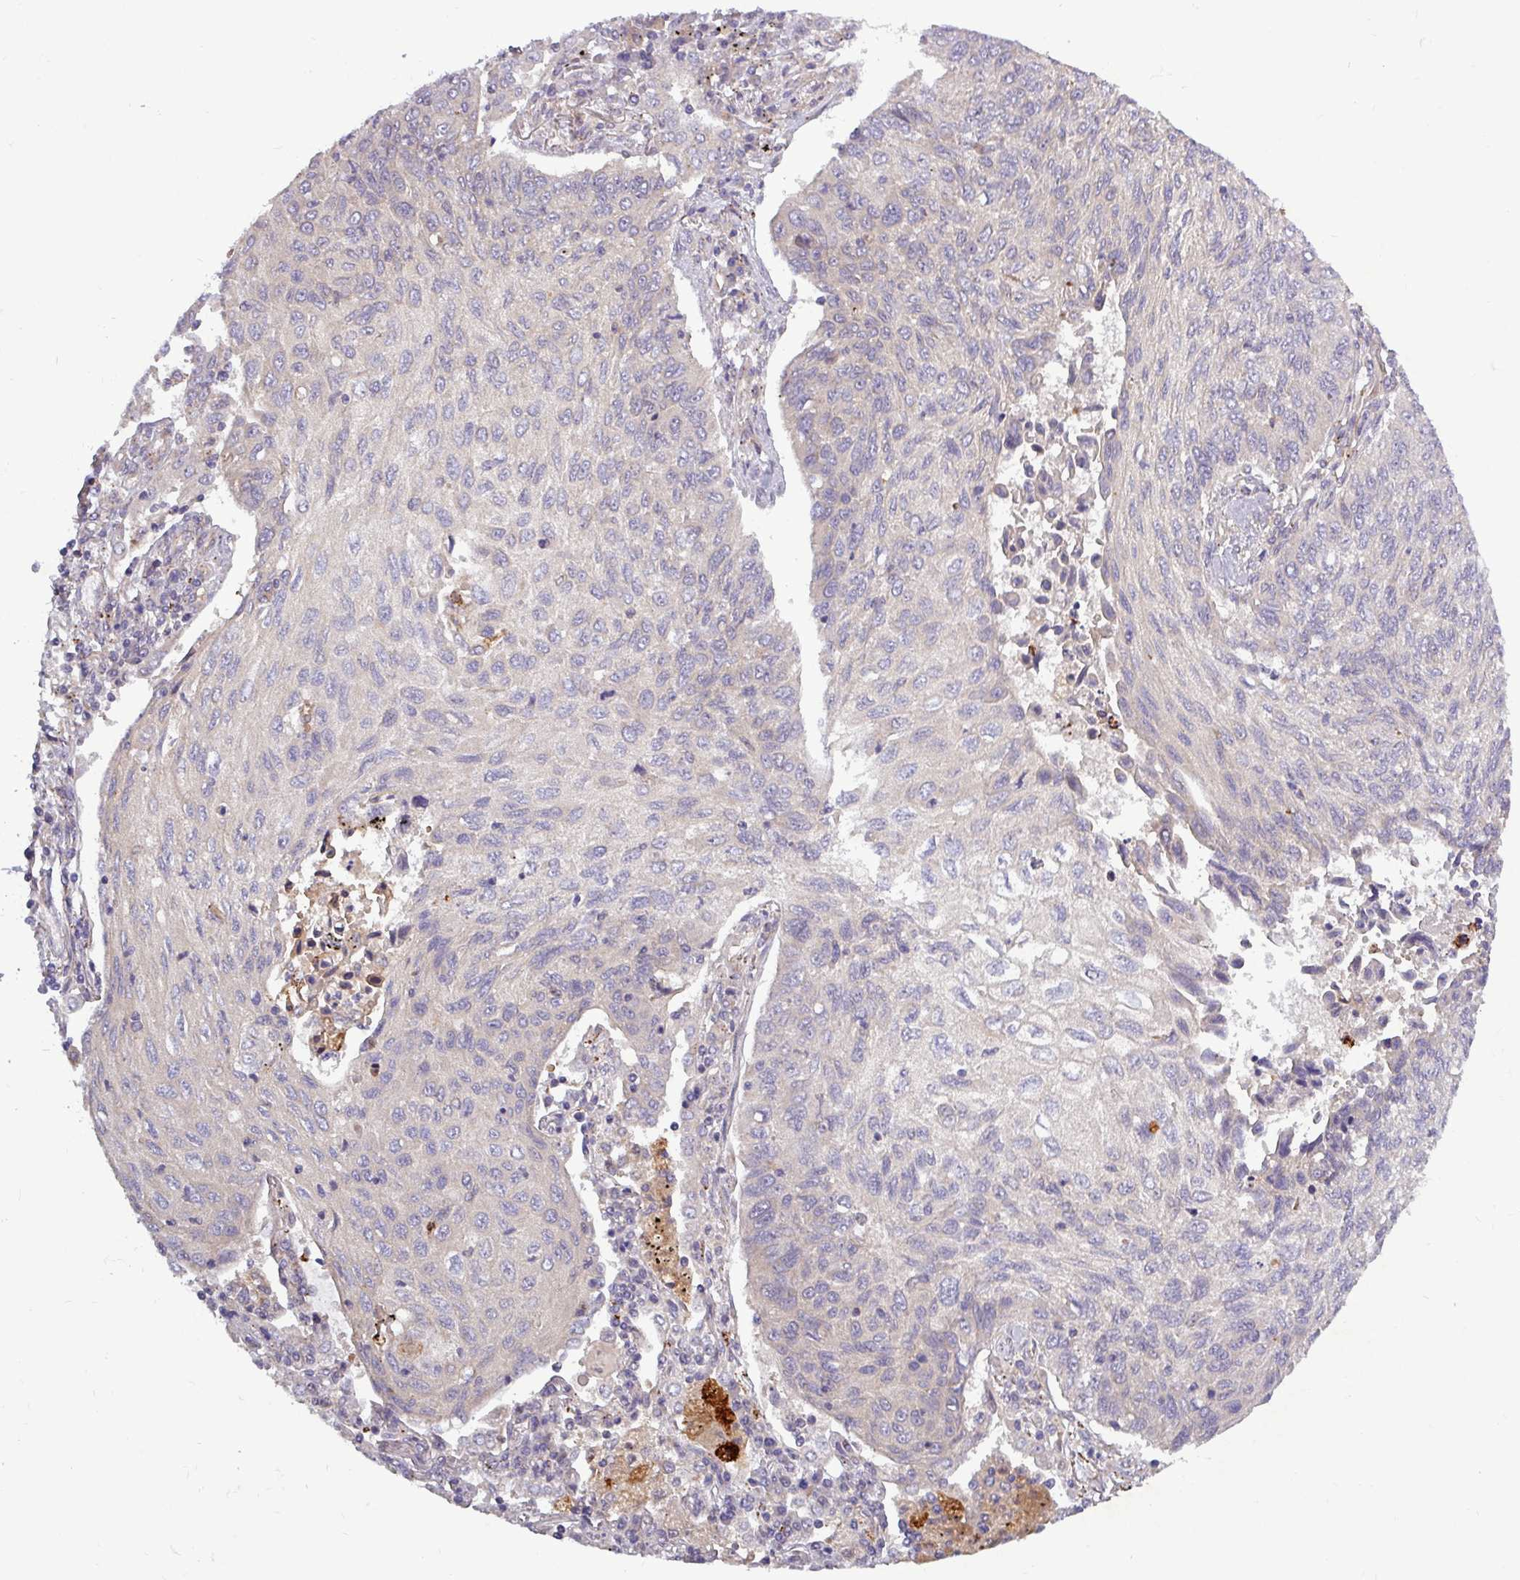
{"staining": {"intensity": "negative", "quantity": "none", "location": "none"}, "tissue": "lung cancer", "cell_type": "Tumor cells", "image_type": "cancer", "snomed": [{"axis": "morphology", "description": "Squamous cell carcinoma, NOS"}, {"axis": "topography", "description": "Lung"}], "caption": "Lung squamous cell carcinoma was stained to show a protein in brown. There is no significant expression in tumor cells.", "gene": "PLIN2", "patient": {"sex": "female", "age": 66}}